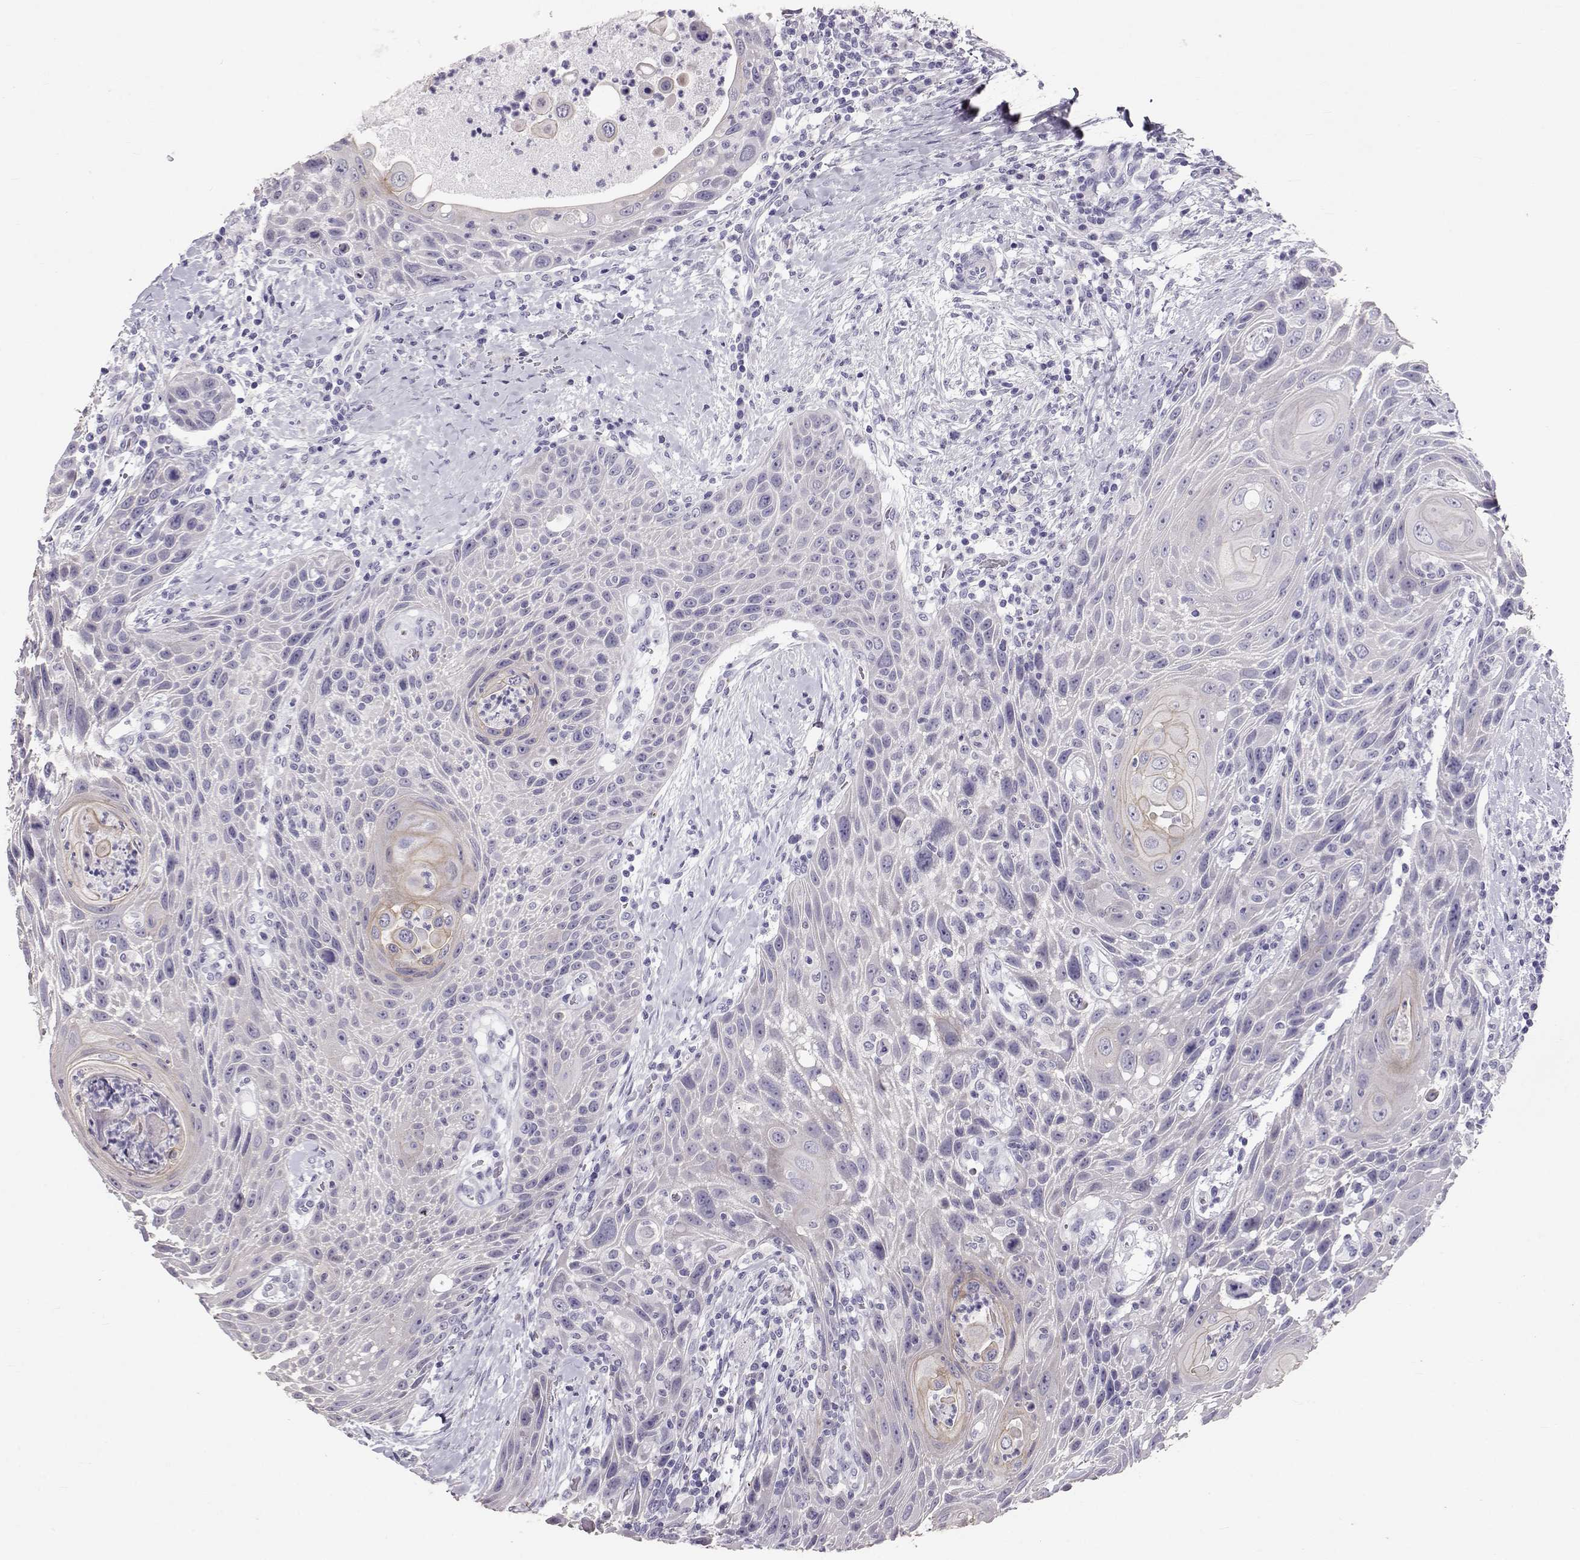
{"staining": {"intensity": "negative", "quantity": "none", "location": "none"}, "tissue": "head and neck cancer", "cell_type": "Tumor cells", "image_type": "cancer", "snomed": [{"axis": "morphology", "description": "Squamous cell carcinoma, NOS"}, {"axis": "topography", "description": "Head-Neck"}], "caption": "A histopathology image of human head and neck cancer (squamous cell carcinoma) is negative for staining in tumor cells.", "gene": "RD3", "patient": {"sex": "male", "age": 69}}